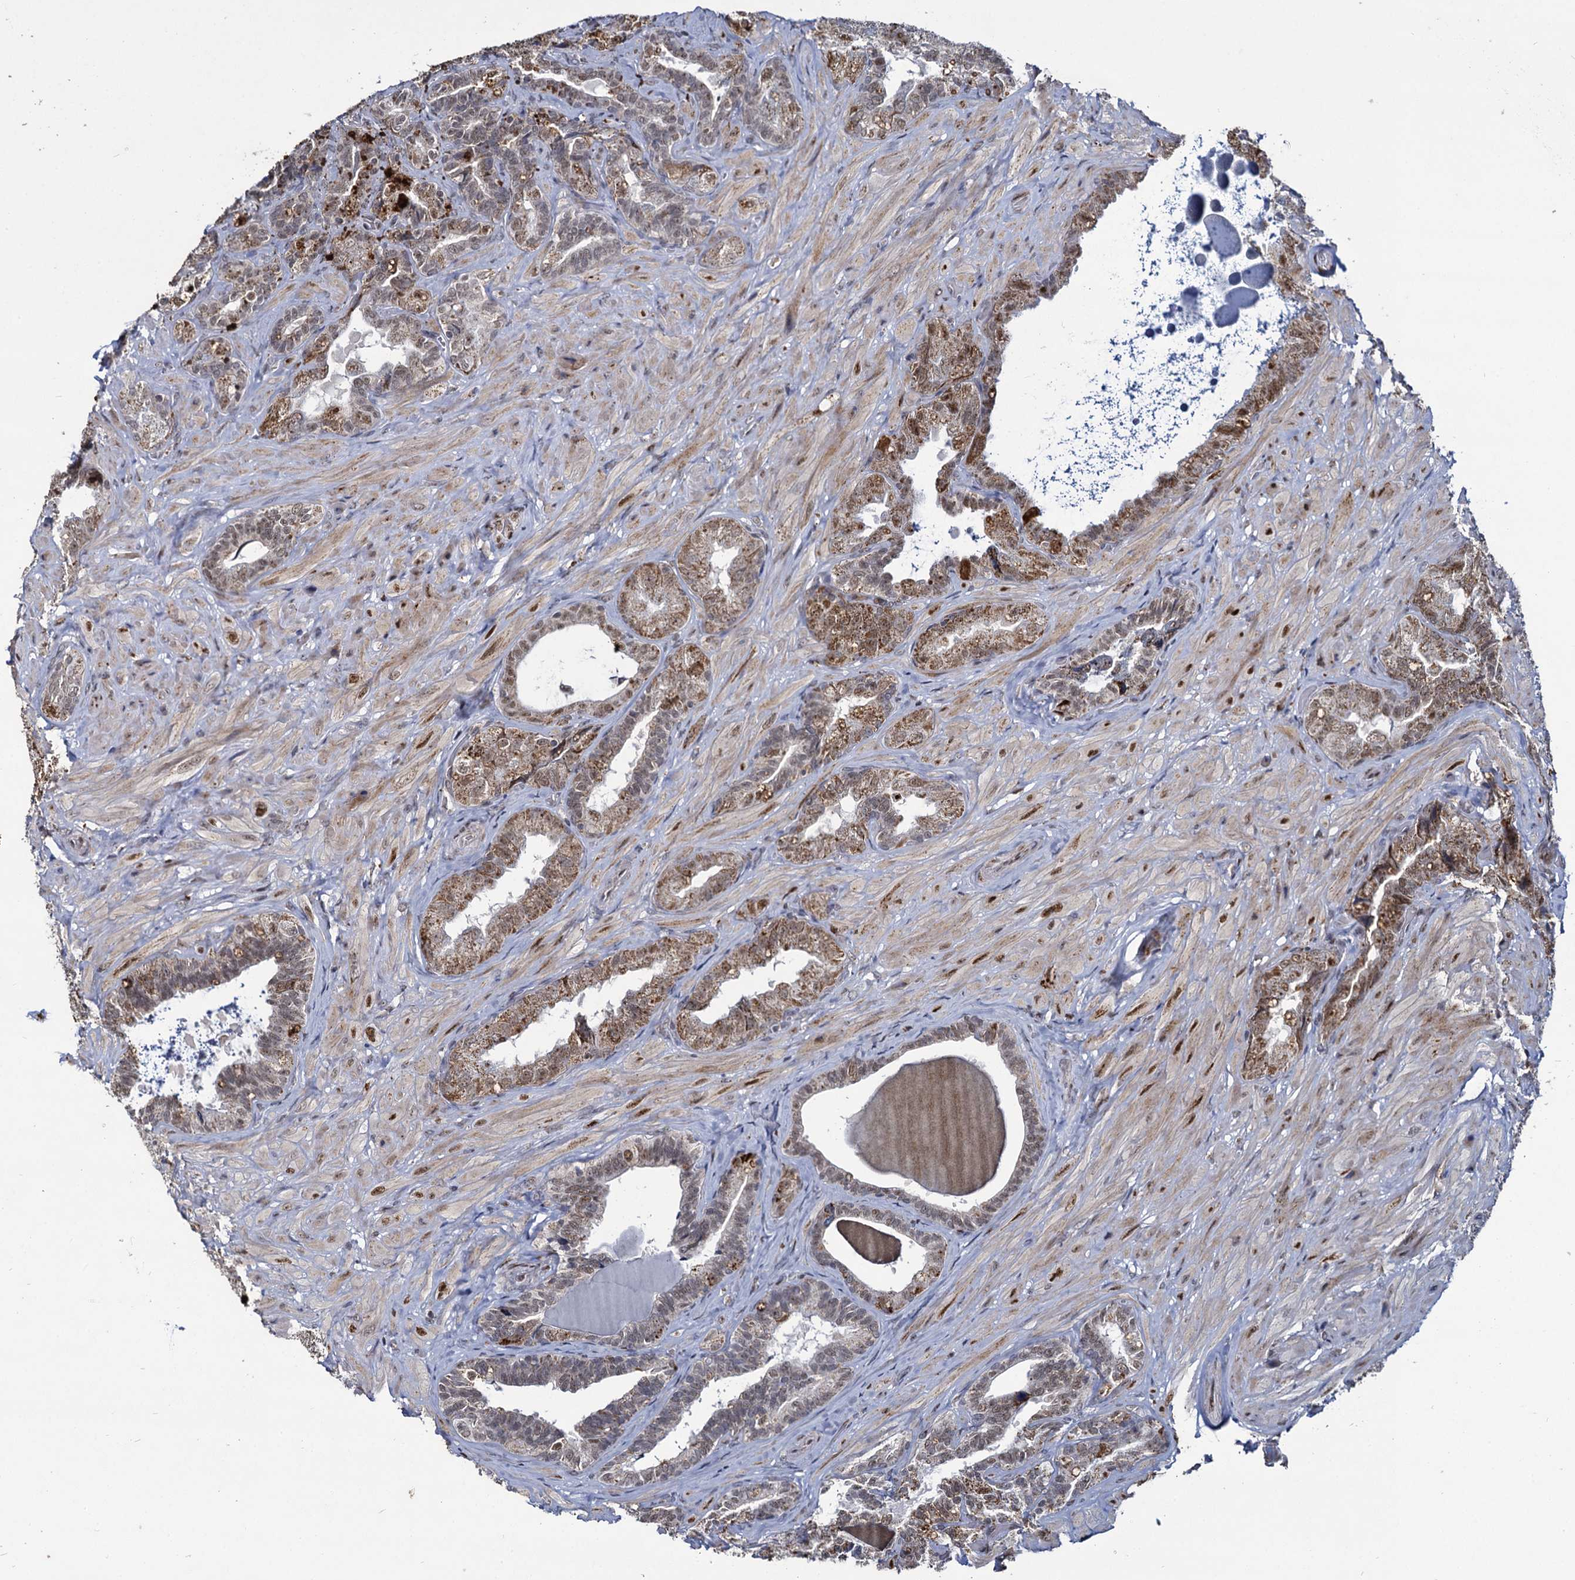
{"staining": {"intensity": "moderate", "quantity": ">75%", "location": "cytoplasmic/membranous,nuclear"}, "tissue": "seminal vesicle", "cell_type": "Glandular cells", "image_type": "normal", "snomed": [{"axis": "morphology", "description": "Normal tissue, NOS"}, {"axis": "topography", "description": "Prostate and seminal vesicle, NOS"}, {"axis": "topography", "description": "Prostate"}, {"axis": "topography", "description": "Seminal veicle"}], "caption": "Brown immunohistochemical staining in unremarkable human seminal vesicle demonstrates moderate cytoplasmic/membranous,nuclear positivity in approximately >75% of glandular cells.", "gene": "RPUSD4", "patient": {"sex": "male", "age": 67}}